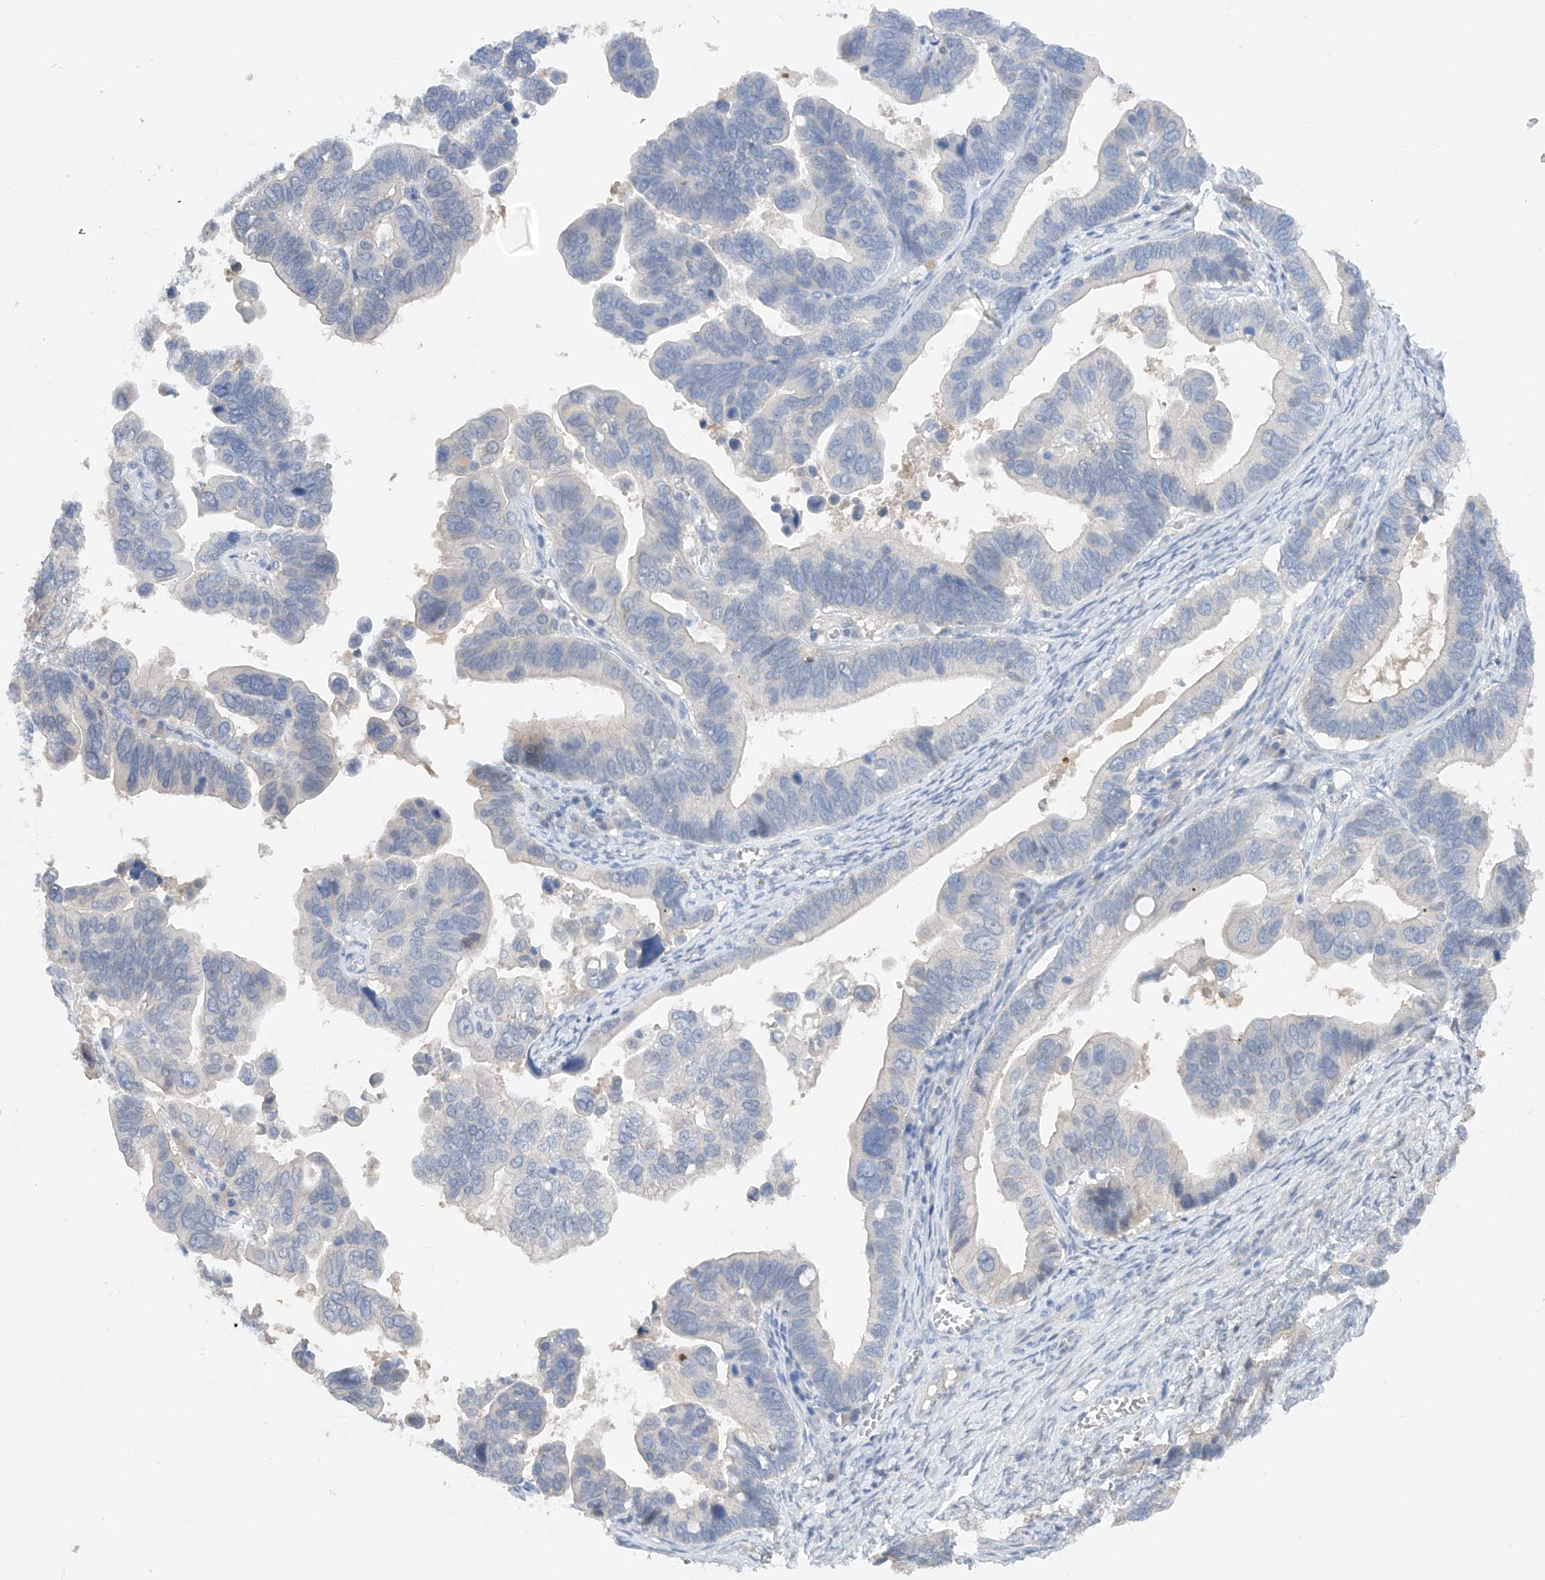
{"staining": {"intensity": "negative", "quantity": "none", "location": "none"}, "tissue": "ovarian cancer", "cell_type": "Tumor cells", "image_type": "cancer", "snomed": [{"axis": "morphology", "description": "Cystadenocarcinoma, serous, NOS"}, {"axis": "topography", "description": "Ovary"}], "caption": "IHC histopathology image of ovarian cancer (serous cystadenocarcinoma) stained for a protein (brown), which shows no positivity in tumor cells.", "gene": "FUCA2", "patient": {"sex": "female", "age": 56}}